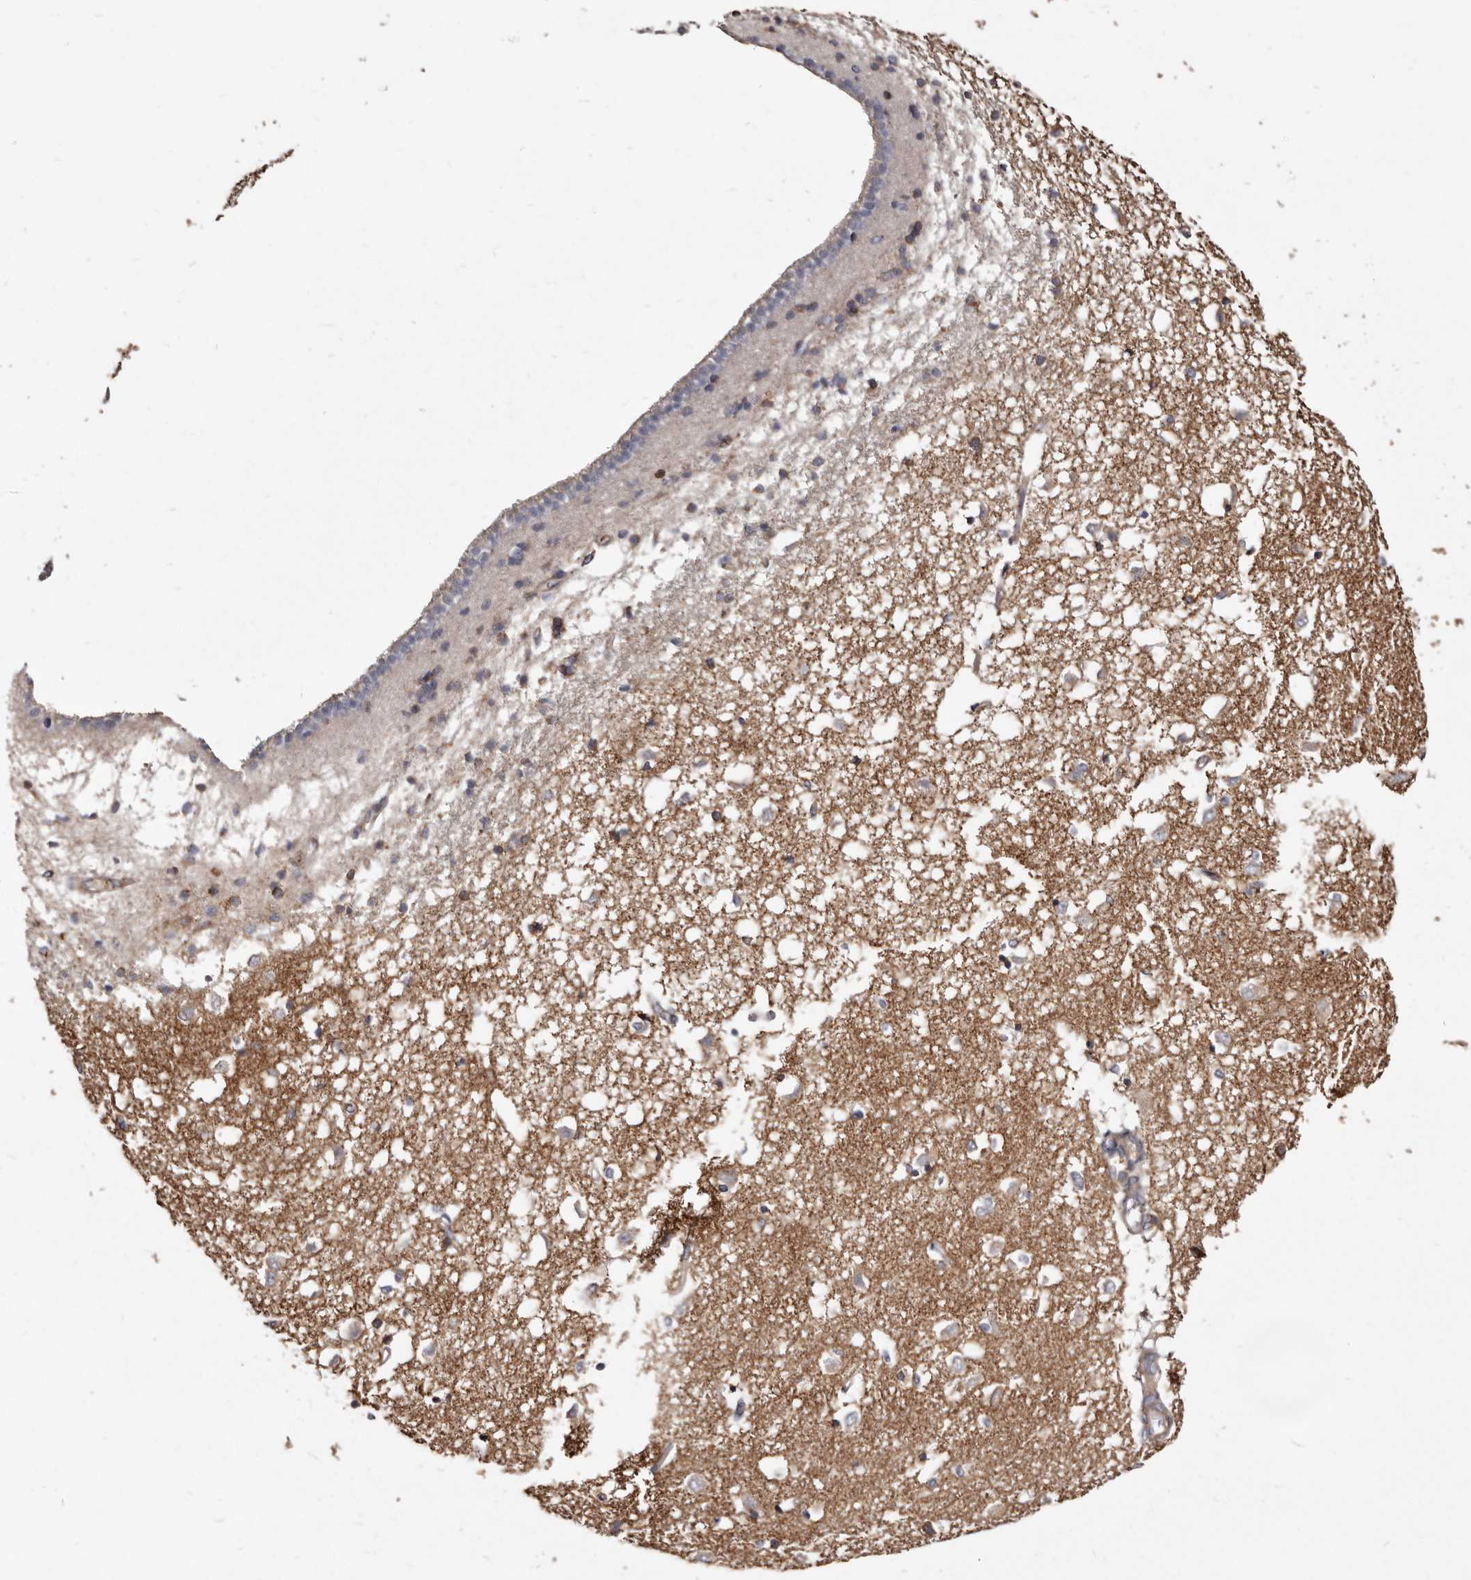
{"staining": {"intensity": "moderate", "quantity": "<25%", "location": "cytoplasmic/membranous"}, "tissue": "caudate", "cell_type": "Glial cells", "image_type": "normal", "snomed": [{"axis": "morphology", "description": "Normal tissue, NOS"}, {"axis": "topography", "description": "Lateral ventricle wall"}], "caption": "Protein expression analysis of normal caudate exhibits moderate cytoplasmic/membranous positivity in about <25% of glial cells. (Stains: DAB in brown, nuclei in blue, Microscopy: brightfield microscopy at high magnification).", "gene": "TPD52", "patient": {"sex": "male", "age": 45}}